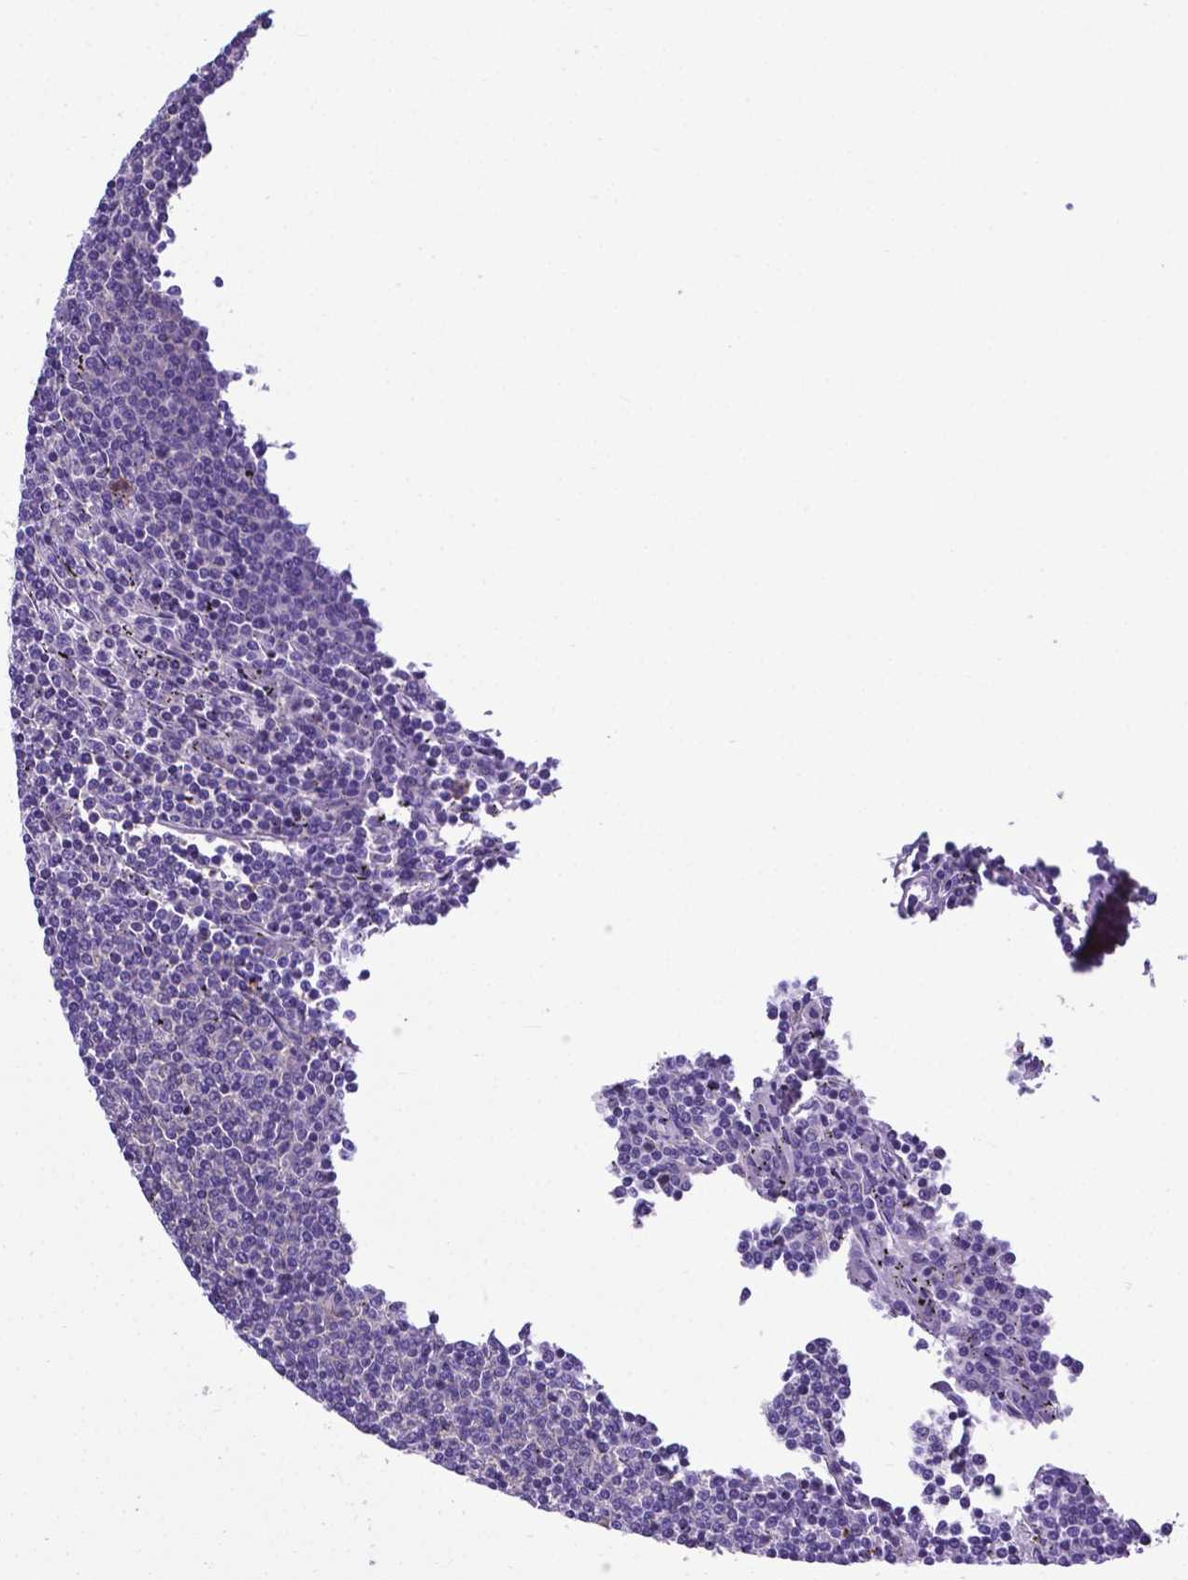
{"staining": {"intensity": "negative", "quantity": "none", "location": "none"}, "tissue": "lymphoma", "cell_type": "Tumor cells", "image_type": "cancer", "snomed": [{"axis": "morphology", "description": "Malignant lymphoma, non-Hodgkin's type, Low grade"}, {"axis": "topography", "description": "Spleen"}], "caption": "Lymphoma was stained to show a protein in brown. There is no significant staining in tumor cells.", "gene": "RPL6", "patient": {"sex": "female", "age": 50}}